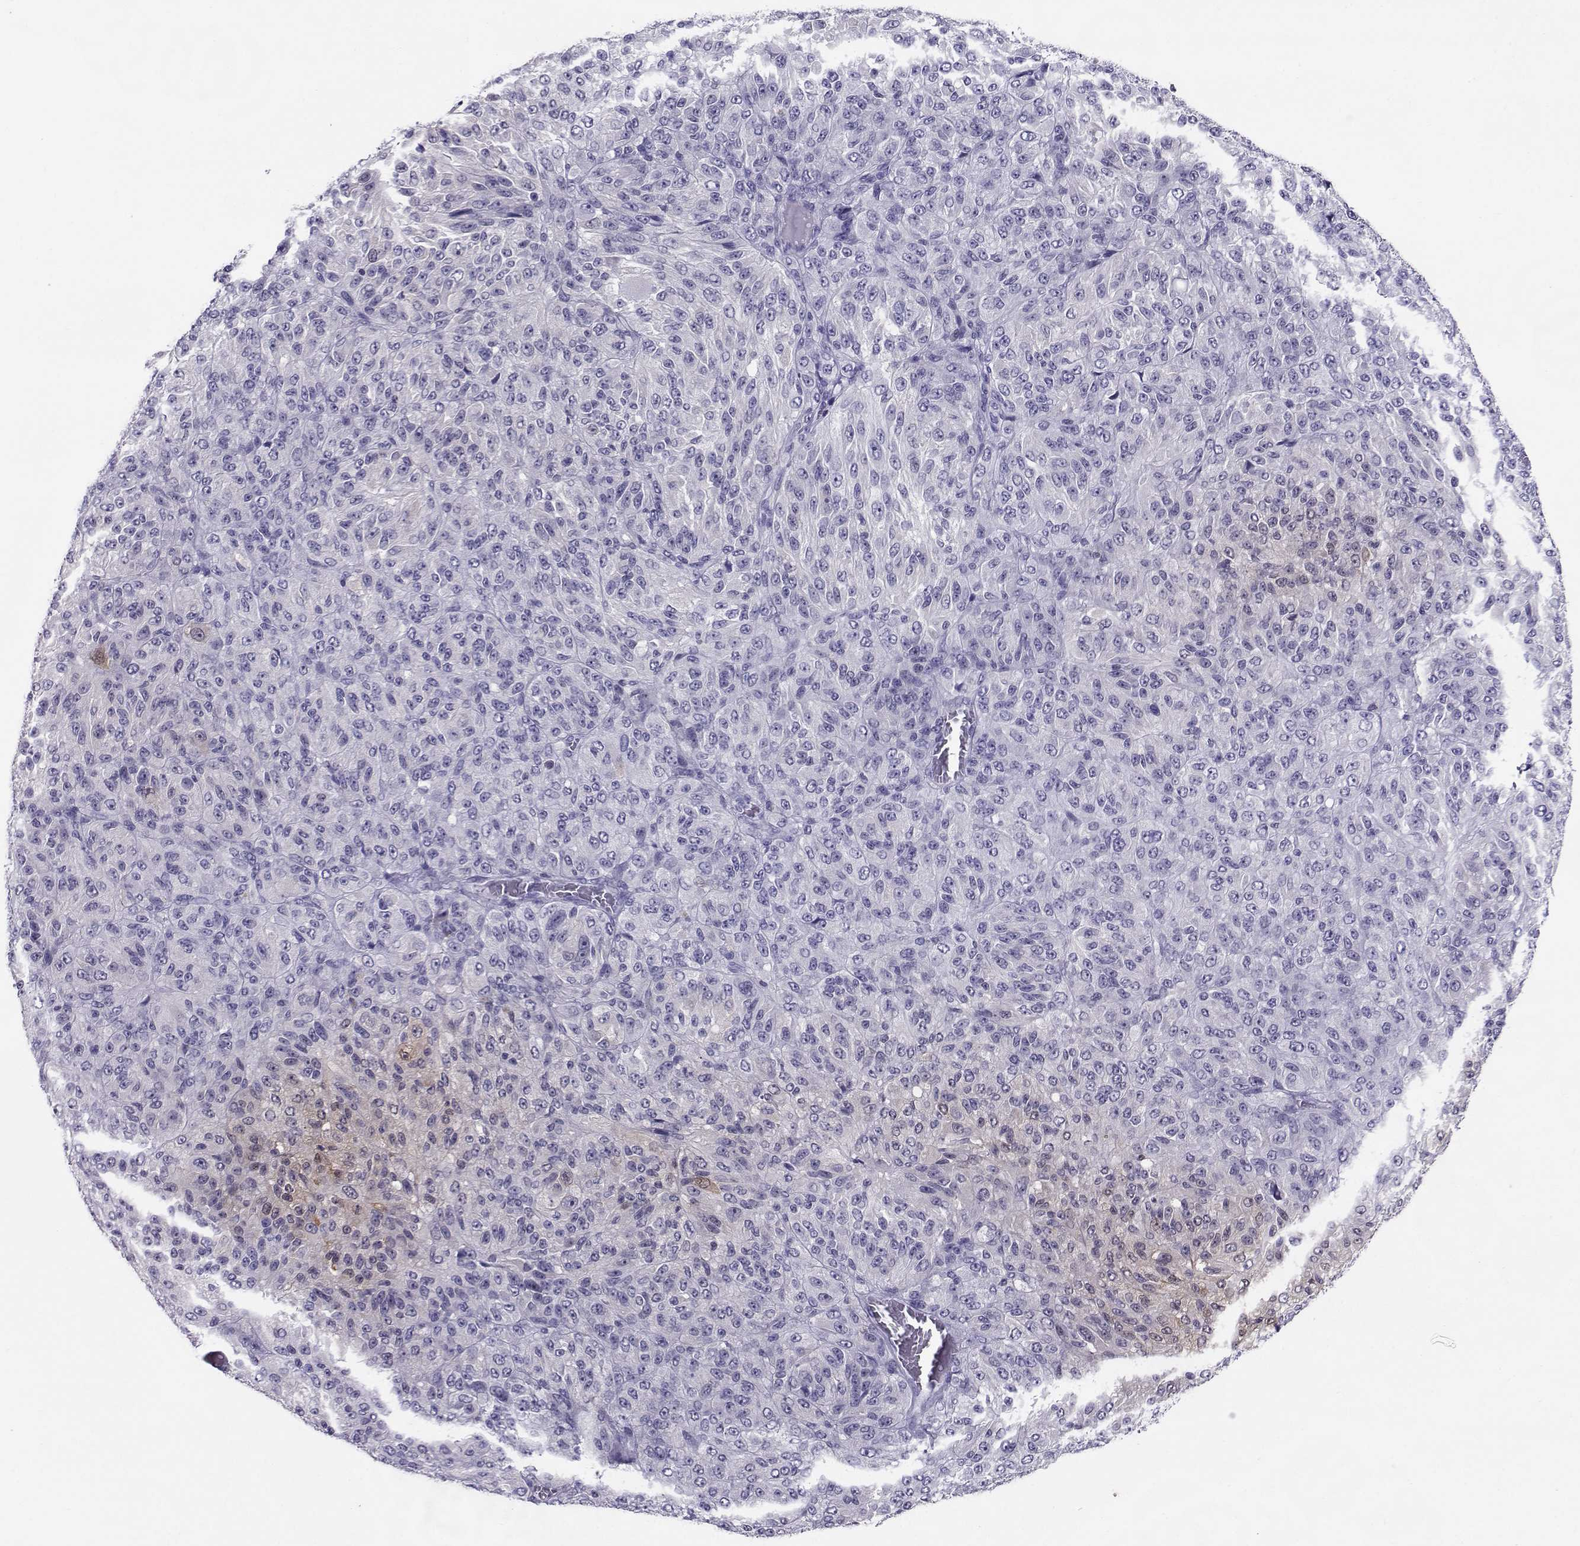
{"staining": {"intensity": "negative", "quantity": "none", "location": "none"}, "tissue": "melanoma", "cell_type": "Tumor cells", "image_type": "cancer", "snomed": [{"axis": "morphology", "description": "Malignant melanoma, Metastatic site"}, {"axis": "topography", "description": "Brain"}], "caption": "Protein analysis of malignant melanoma (metastatic site) displays no significant staining in tumor cells. The staining is performed using DAB brown chromogen with nuclei counter-stained in using hematoxylin.", "gene": "PGK1", "patient": {"sex": "female", "age": 56}}